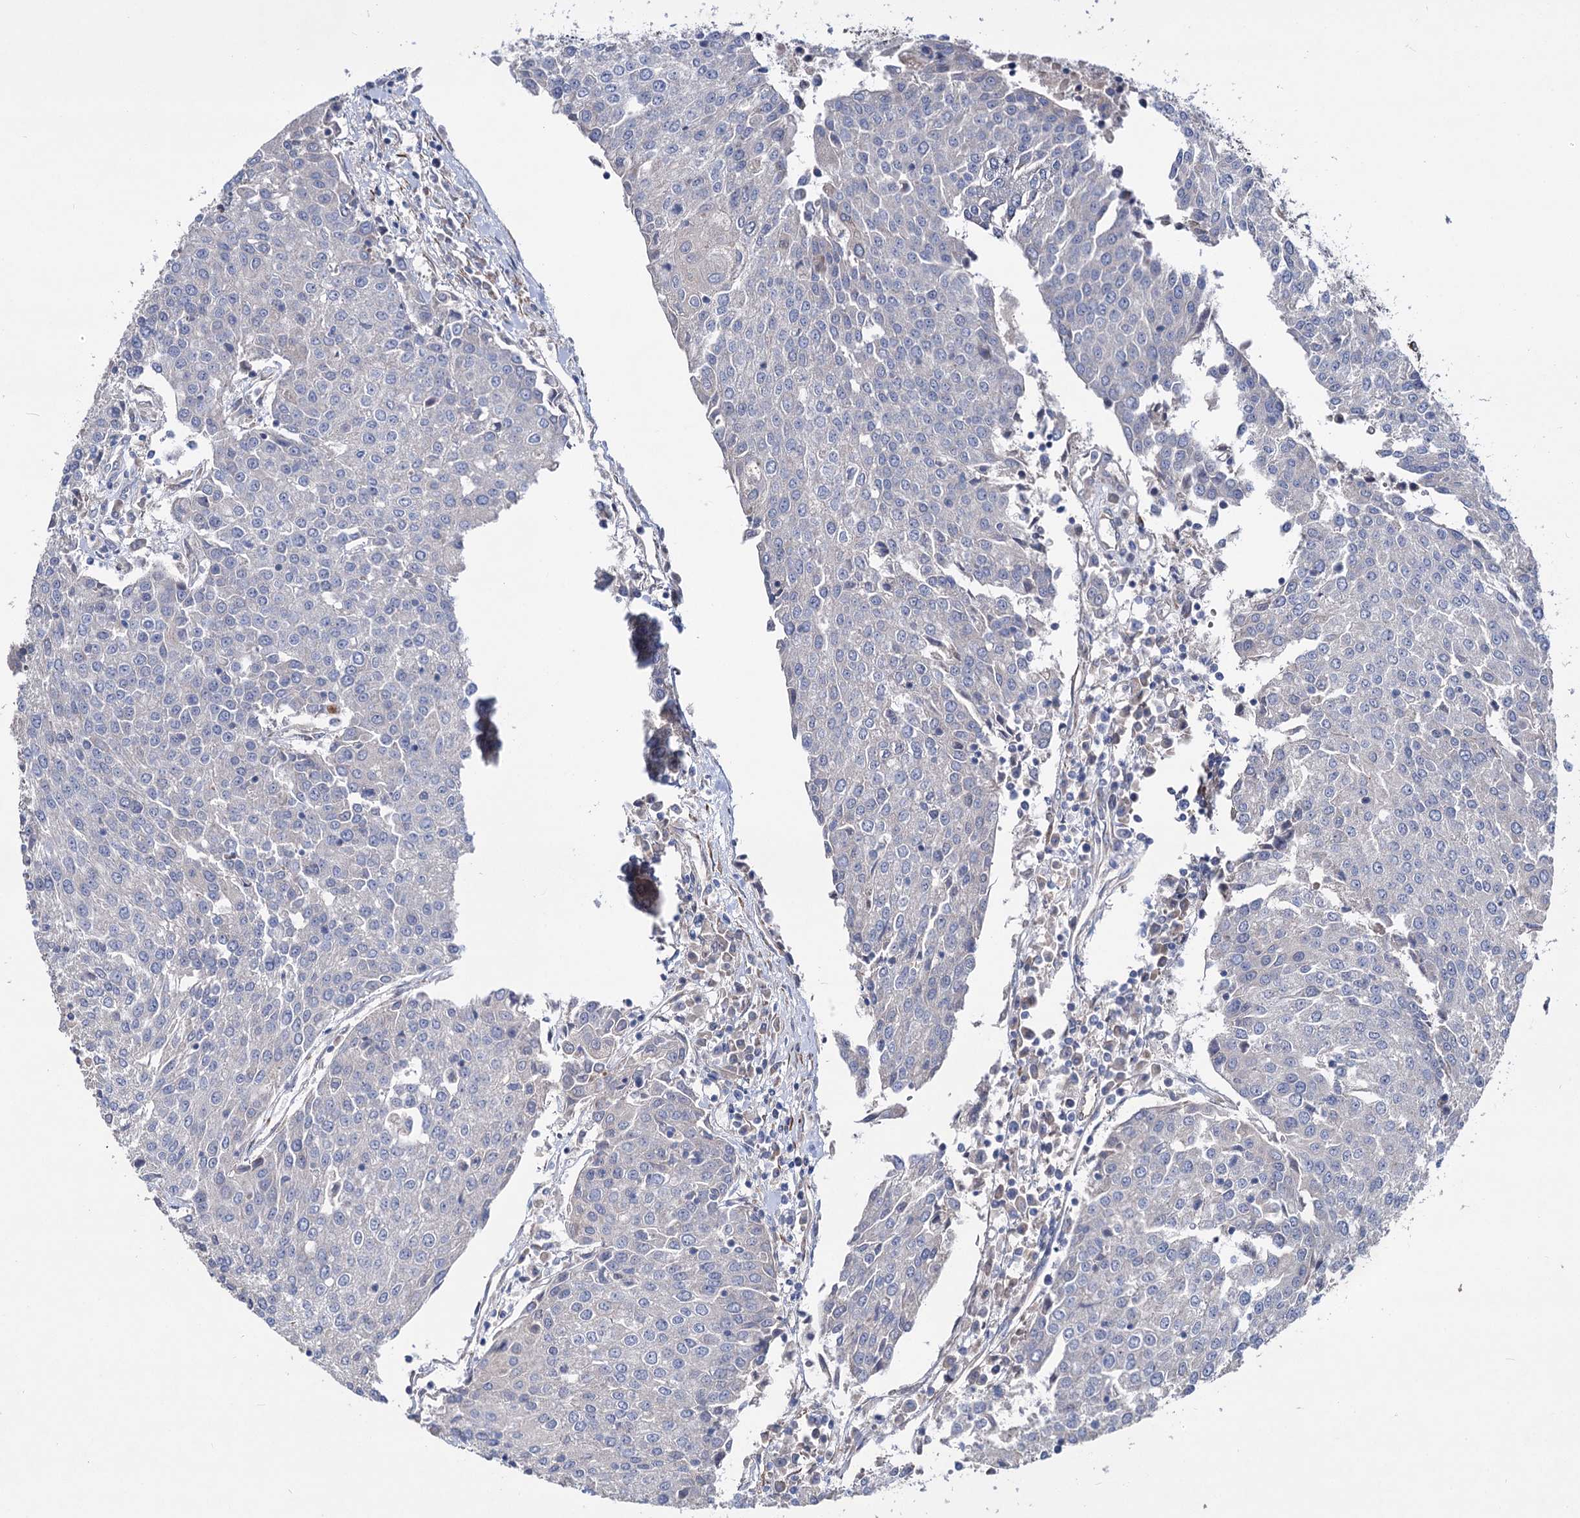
{"staining": {"intensity": "negative", "quantity": "none", "location": "none"}, "tissue": "urothelial cancer", "cell_type": "Tumor cells", "image_type": "cancer", "snomed": [{"axis": "morphology", "description": "Urothelial carcinoma, High grade"}, {"axis": "topography", "description": "Urinary bladder"}], "caption": "Photomicrograph shows no protein staining in tumor cells of urothelial cancer tissue.", "gene": "PTDSS2", "patient": {"sex": "female", "age": 85}}